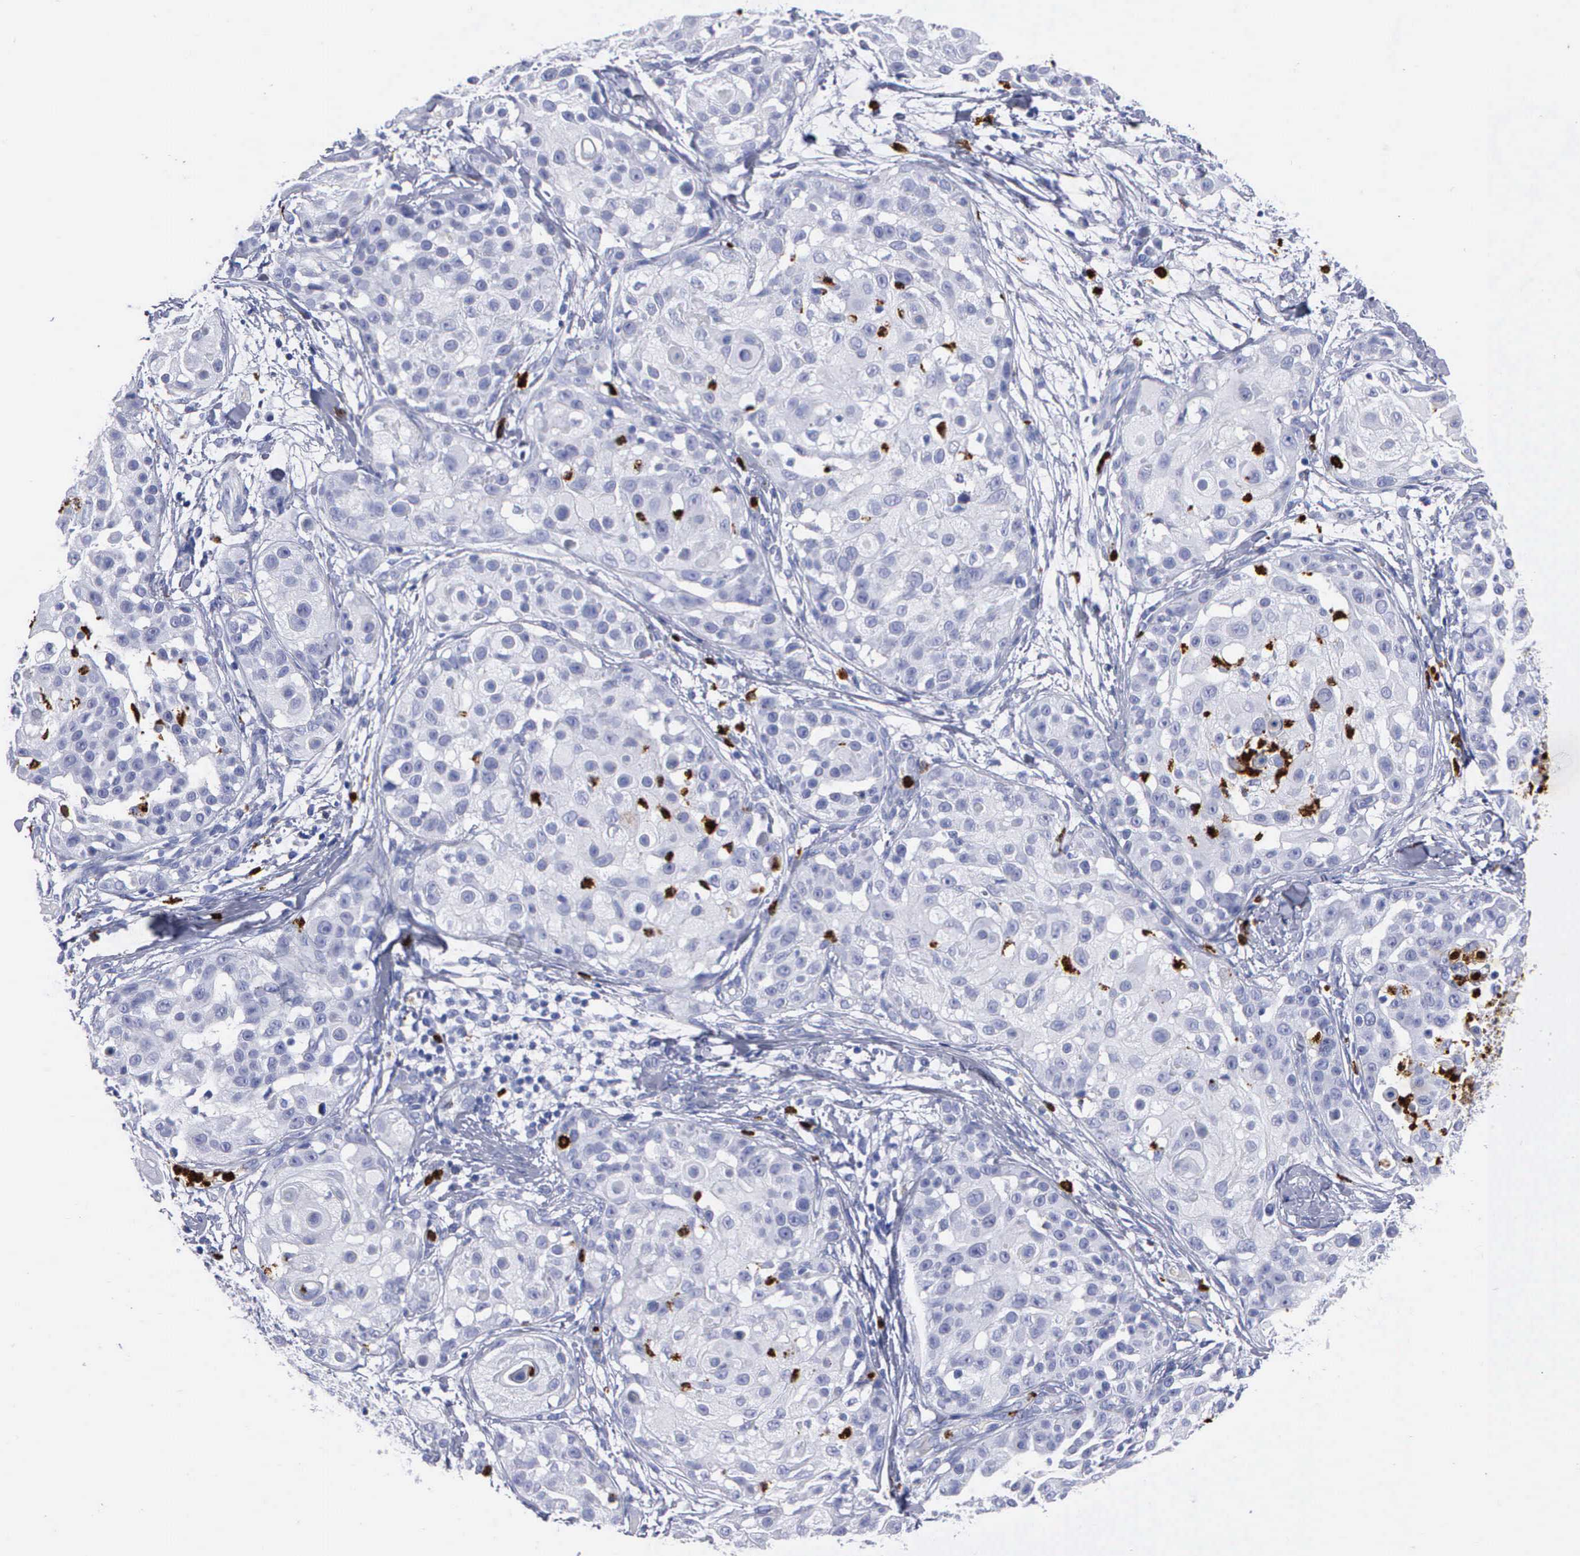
{"staining": {"intensity": "negative", "quantity": "none", "location": "none"}, "tissue": "skin cancer", "cell_type": "Tumor cells", "image_type": "cancer", "snomed": [{"axis": "morphology", "description": "Squamous cell carcinoma, NOS"}, {"axis": "topography", "description": "Skin"}], "caption": "The histopathology image exhibits no staining of tumor cells in skin squamous cell carcinoma.", "gene": "CTSG", "patient": {"sex": "female", "age": 57}}